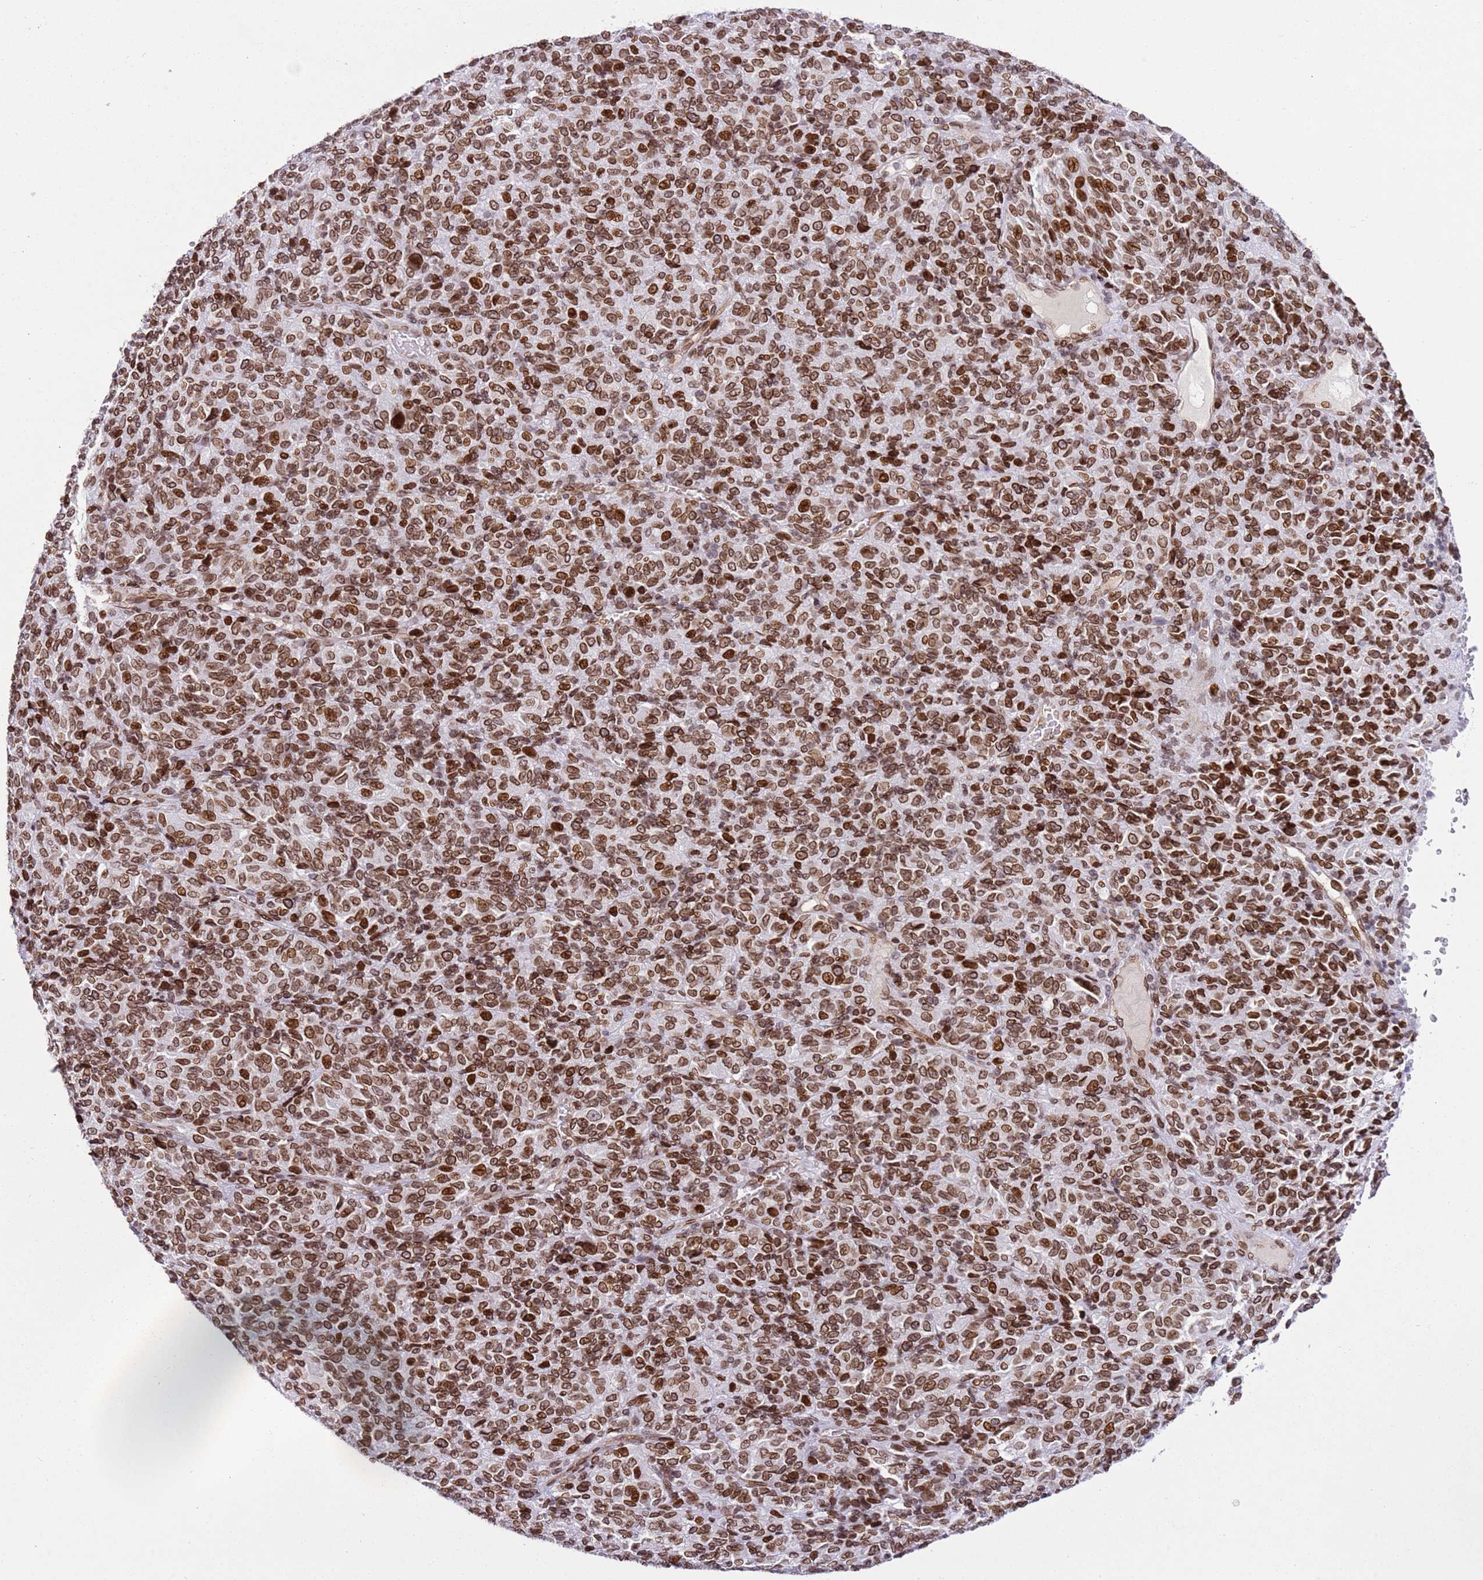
{"staining": {"intensity": "moderate", "quantity": ">75%", "location": "cytoplasmic/membranous,nuclear"}, "tissue": "melanoma", "cell_type": "Tumor cells", "image_type": "cancer", "snomed": [{"axis": "morphology", "description": "Malignant melanoma, Metastatic site"}, {"axis": "topography", "description": "Brain"}], "caption": "A brown stain shows moderate cytoplasmic/membranous and nuclear staining of a protein in malignant melanoma (metastatic site) tumor cells.", "gene": "POU6F1", "patient": {"sex": "female", "age": 56}}